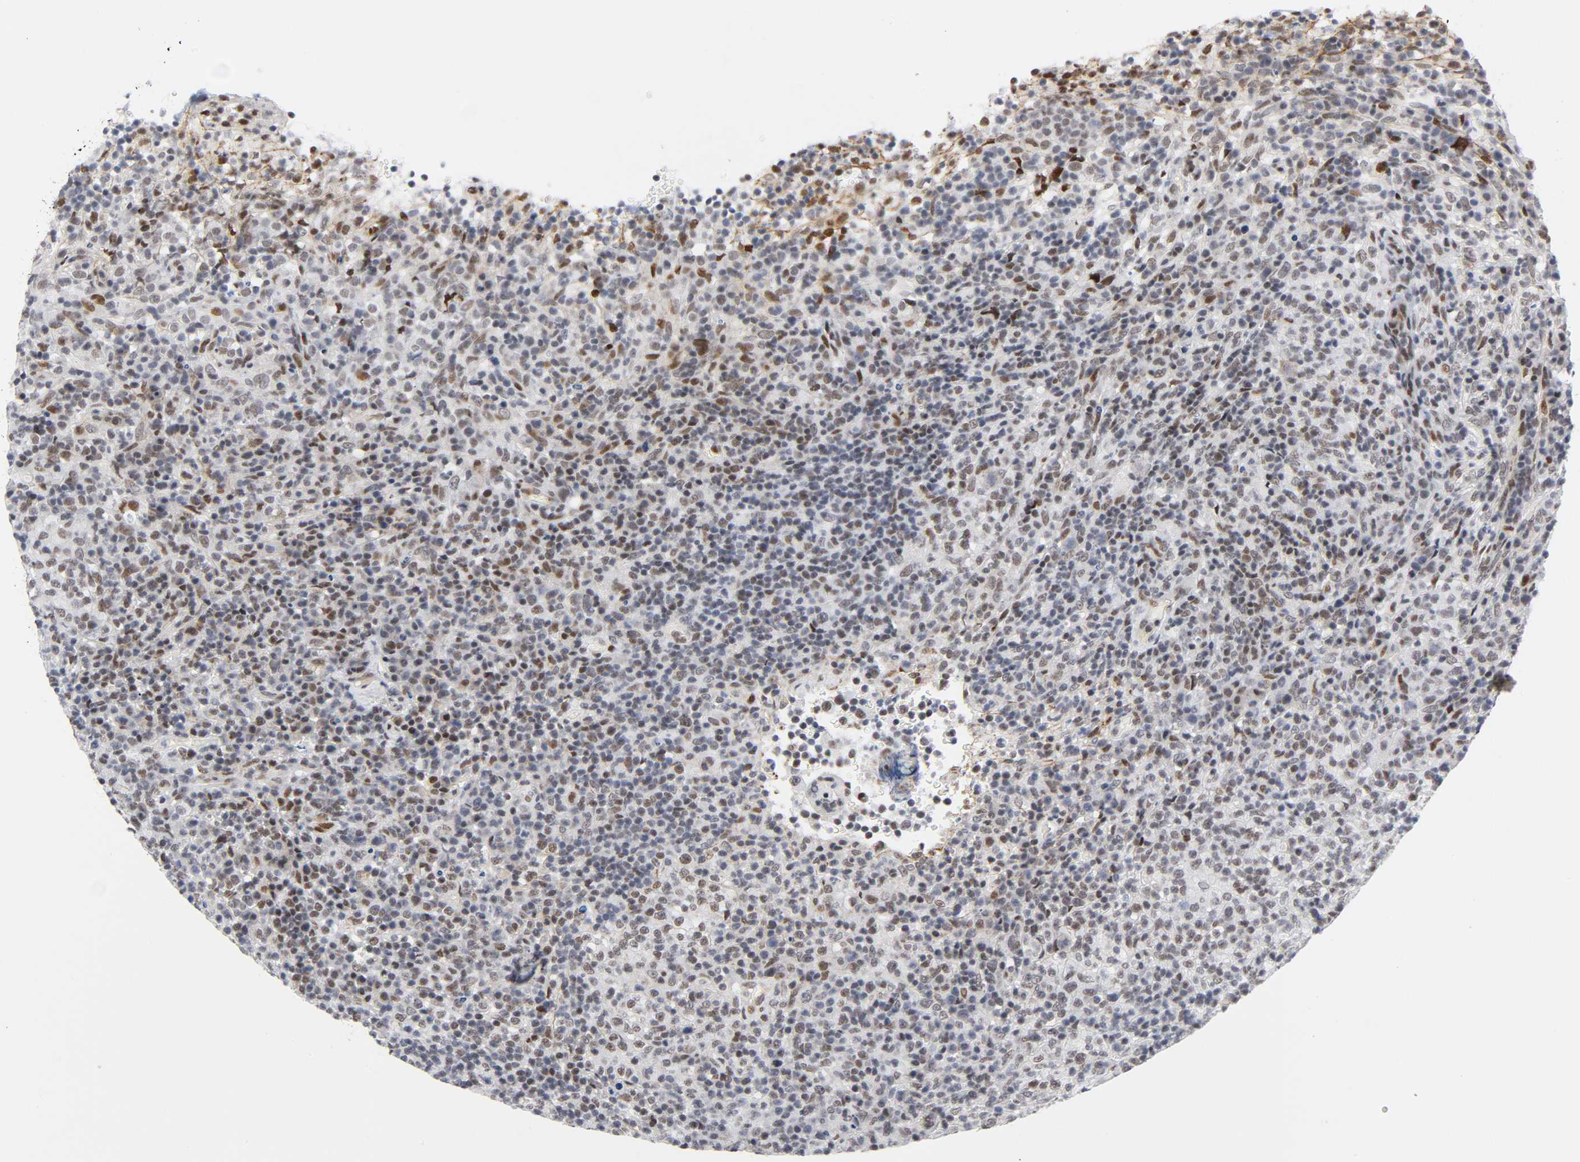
{"staining": {"intensity": "moderate", "quantity": "25%-75%", "location": "nuclear"}, "tissue": "lymphoma", "cell_type": "Tumor cells", "image_type": "cancer", "snomed": [{"axis": "morphology", "description": "Malignant lymphoma, non-Hodgkin's type, High grade"}, {"axis": "topography", "description": "Lymph node"}], "caption": "Moderate nuclear protein staining is present in about 25%-75% of tumor cells in lymphoma.", "gene": "DIDO1", "patient": {"sex": "female", "age": 76}}